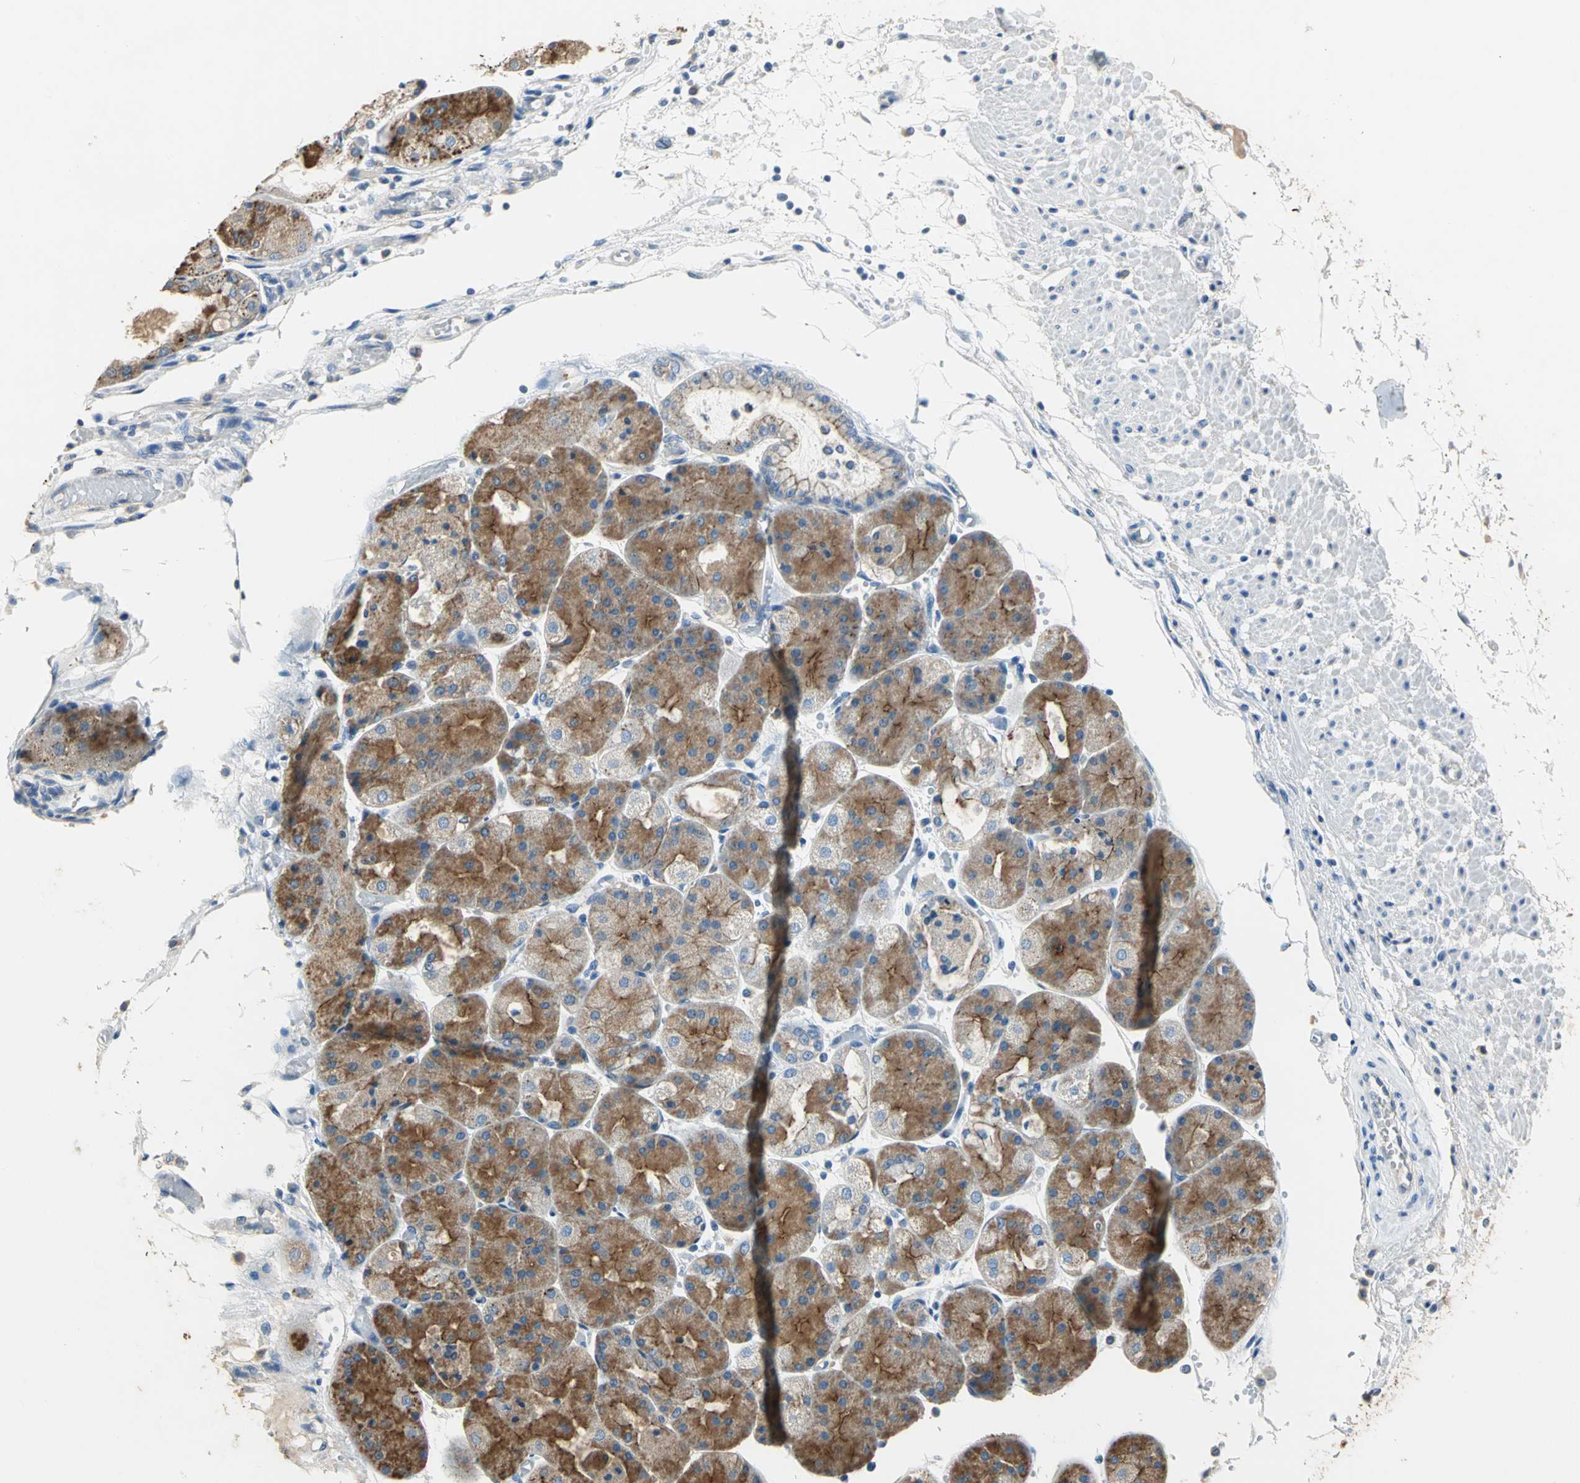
{"staining": {"intensity": "strong", "quantity": "25%-75%", "location": "cytoplasmic/membranous"}, "tissue": "stomach", "cell_type": "Glandular cells", "image_type": "normal", "snomed": [{"axis": "morphology", "description": "Normal tissue, NOS"}, {"axis": "topography", "description": "Stomach, upper"}], "caption": "IHC micrograph of unremarkable human stomach stained for a protein (brown), which exhibits high levels of strong cytoplasmic/membranous staining in approximately 25%-75% of glandular cells.", "gene": "OCLN", "patient": {"sex": "male", "age": 72}}